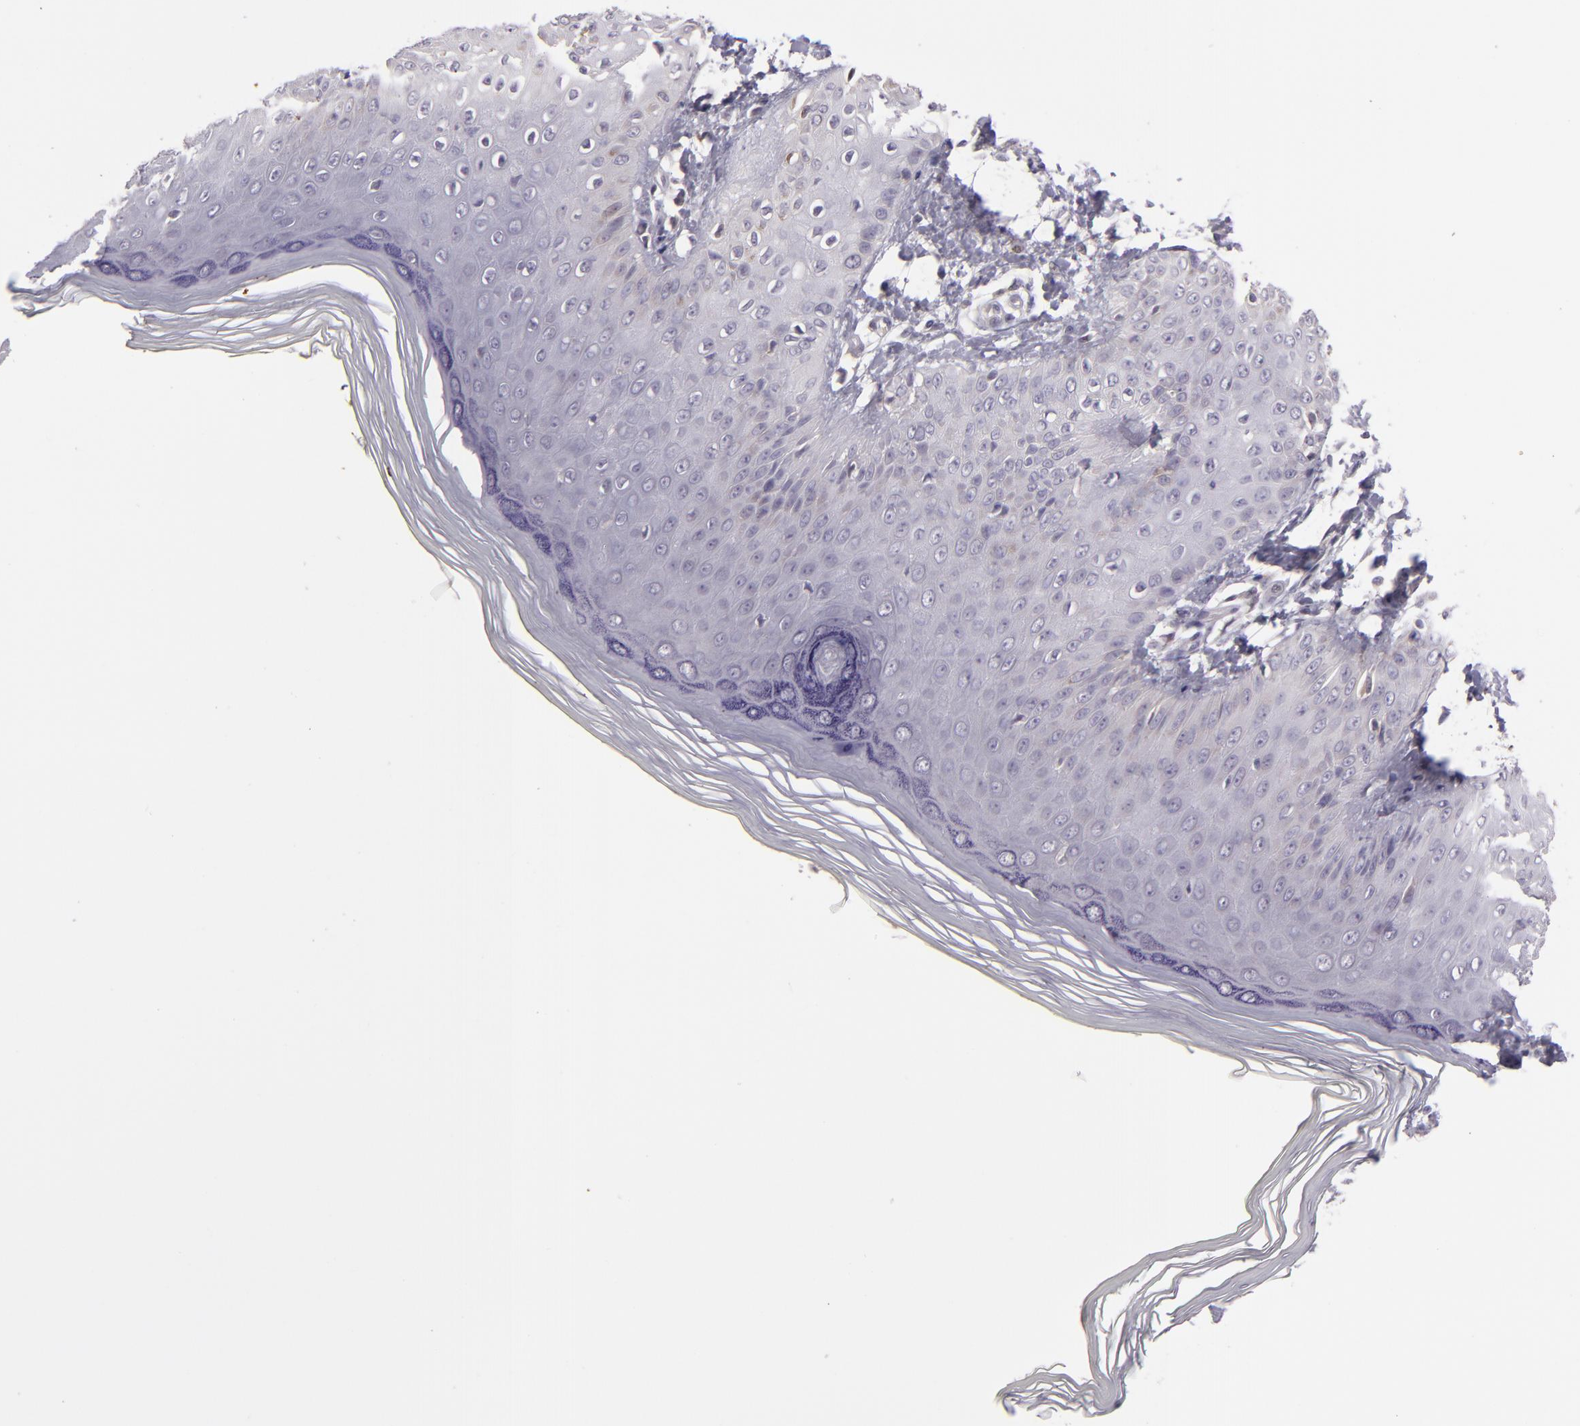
{"staining": {"intensity": "negative", "quantity": "none", "location": "none"}, "tissue": "skin", "cell_type": "Epidermal cells", "image_type": "normal", "snomed": [{"axis": "morphology", "description": "Normal tissue, NOS"}, {"axis": "morphology", "description": "Inflammation, NOS"}, {"axis": "topography", "description": "Soft tissue"}, {"axis": "topography", "description": "Anal"}], "caption": "Epidermal cells show no significant staining in benign skin. Nuclei are stained in blue.", "gene": "SNCB", "patient": {"sex": "female", "age": 15}}